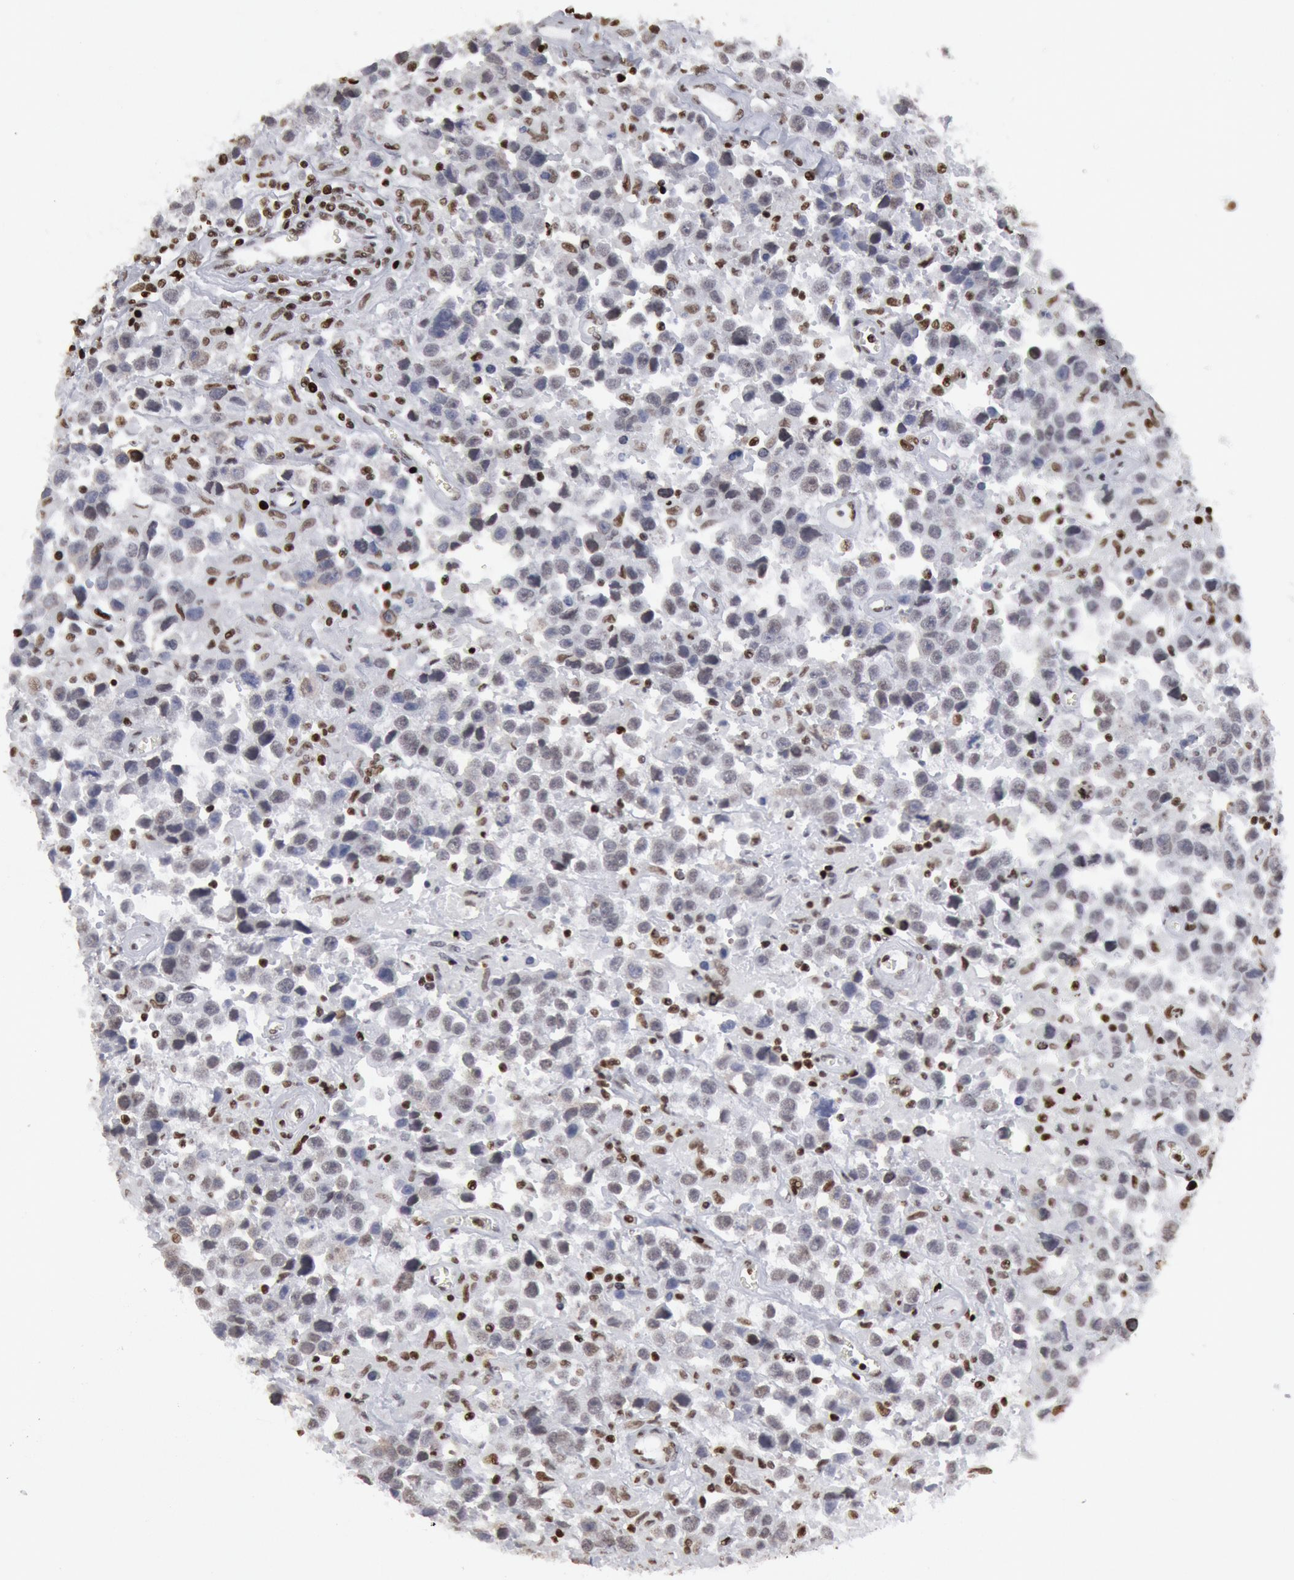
{"staining": {"intensity": "weak", "quantity": "<25%", "location": "nuclear"}, "tissue": "testis cancer", "cell_type": "Tumor cells", "image_type": "cancer", "snomed": [{"axis": "morphology", "description": "Seminoma, NOS"}, {"axis": "topography", "description": "Testis"}], "caption": "Seminoma (testis) was stained to show a protein in brown. There is no significant positivity in tumor cells.", "gene": "SUB1", "patient": {"sex": "male", "age": 43}}